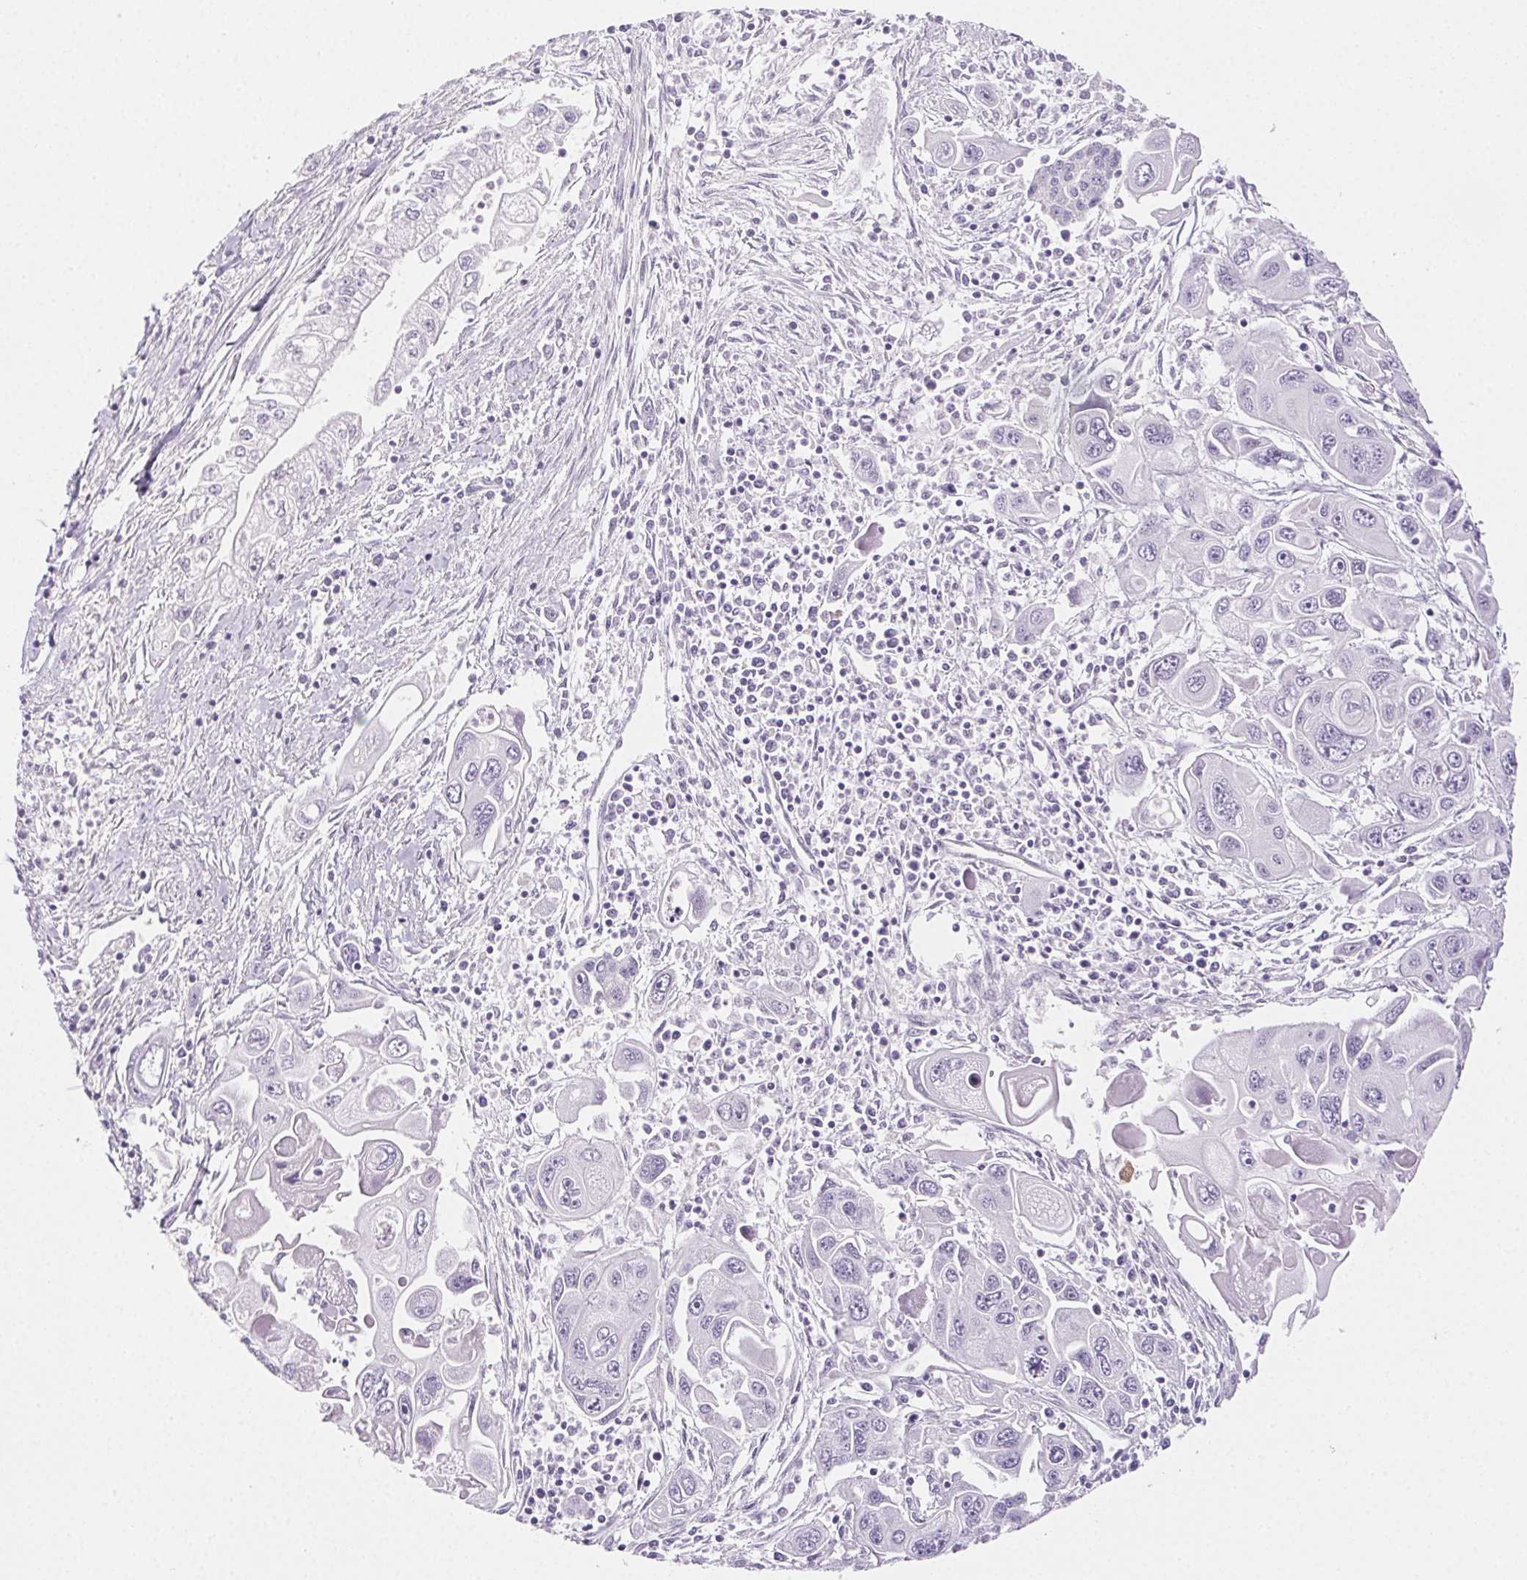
{"staining": {"intensity": "negative", "quantity": "none", "location": "none"}, "tissue": "pancreatic cancer", "cell_type": "Tumor cells", "image_type": "cancer", "snomed": [{"axis": "morphology", "description": "Adenocarcinoma, NOS"}, {"axis": "topography", "description": "Pancreas"}], "caption": "A high-resolution micrograph shows immunohistochemistry staining of pancreatic adenocarcinoma, which reveals no significant positivity in tumor cells.", "gene": "PRSS3", "patient": {"sex": "male", "age": 70}}